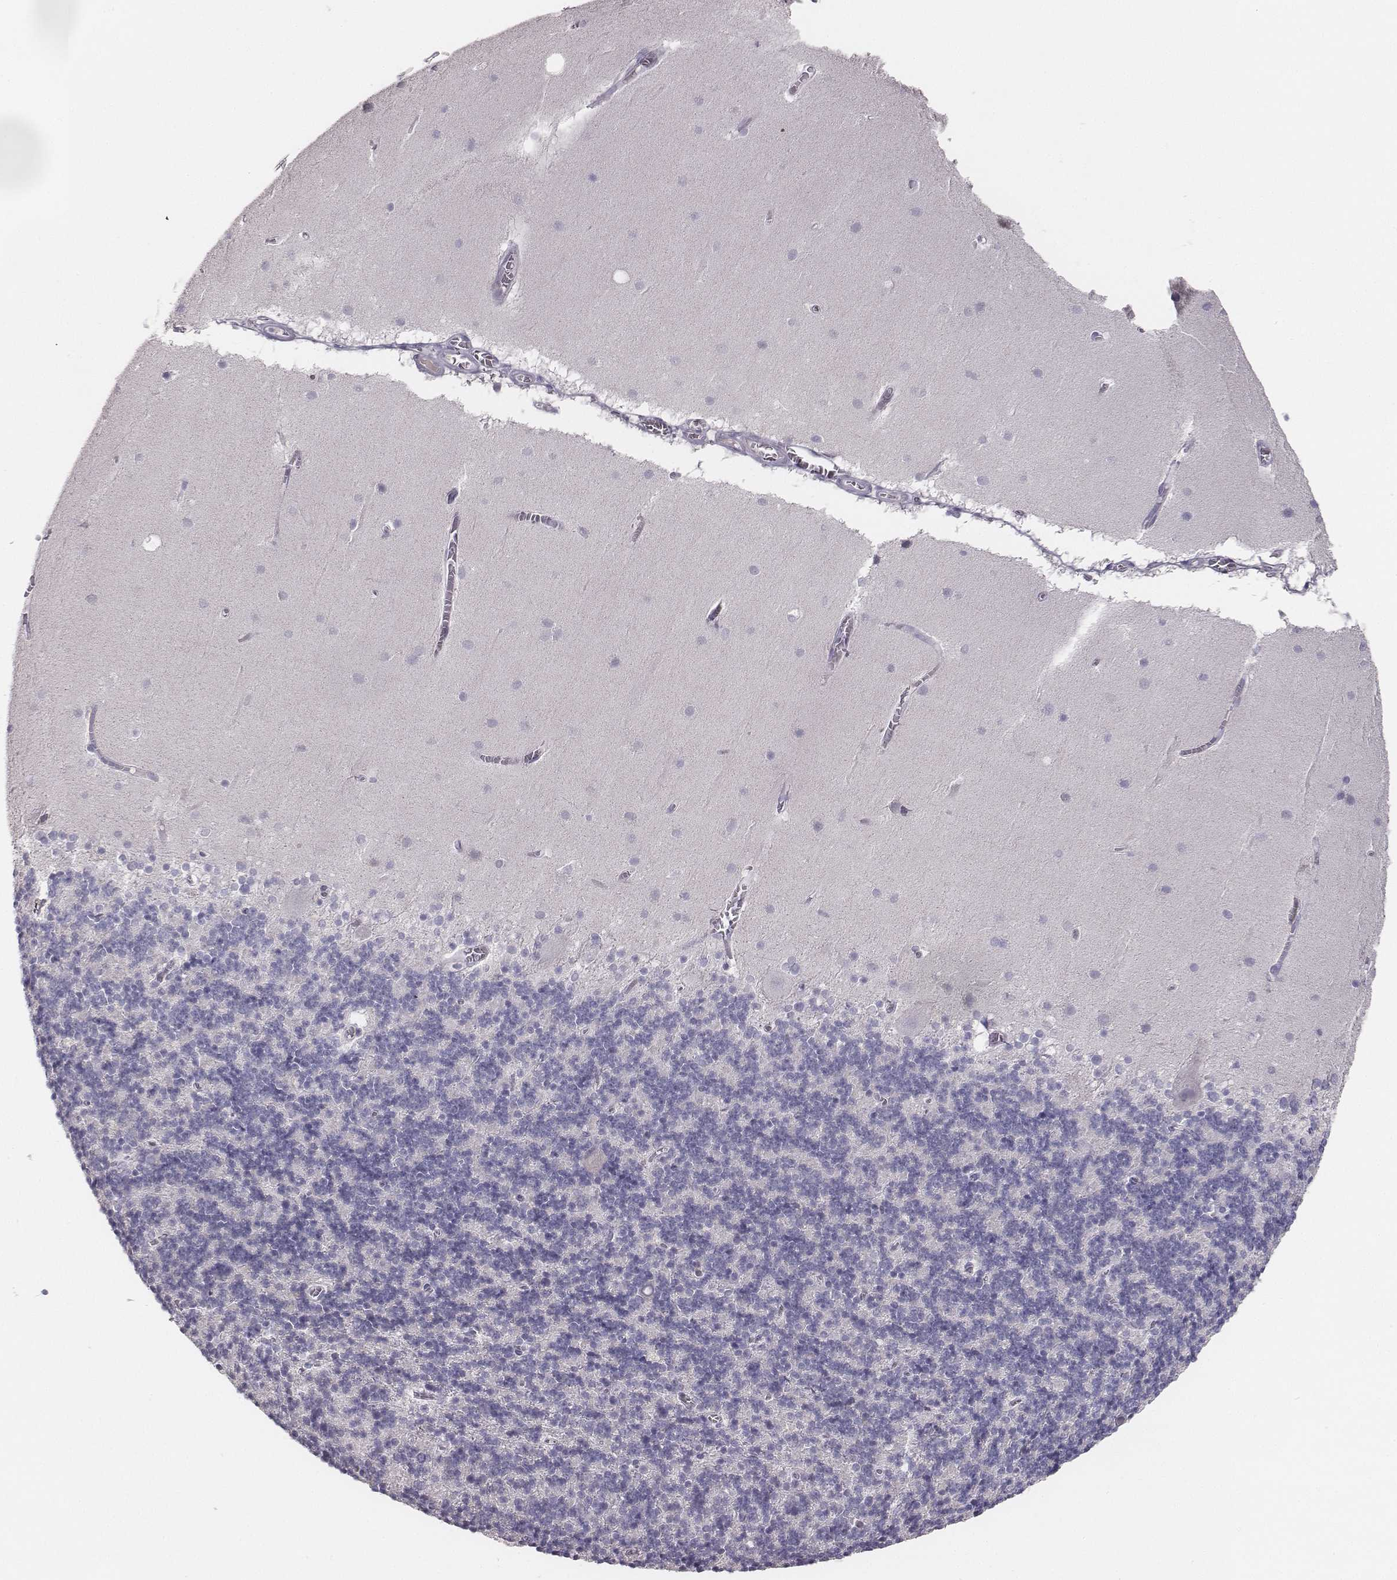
{"staining": {"intensity": "negative", "quantity": "none", "location": "none"}, "tissue": "cerebellum", "cell_type": "Cells in granular layer", "image_type": "normal", "snomed": [{"axis": "morphology", "description": "Normal tissue, NOS"}, {"axis": "topography", "description": "Cerebellum"}], "caption": "Human cerebellum stained for a protein using immunohistochemistry shows no expression in cells in granular layer.", "gene": "MYH6", "patient": {"sex": "male", "age": 70}}